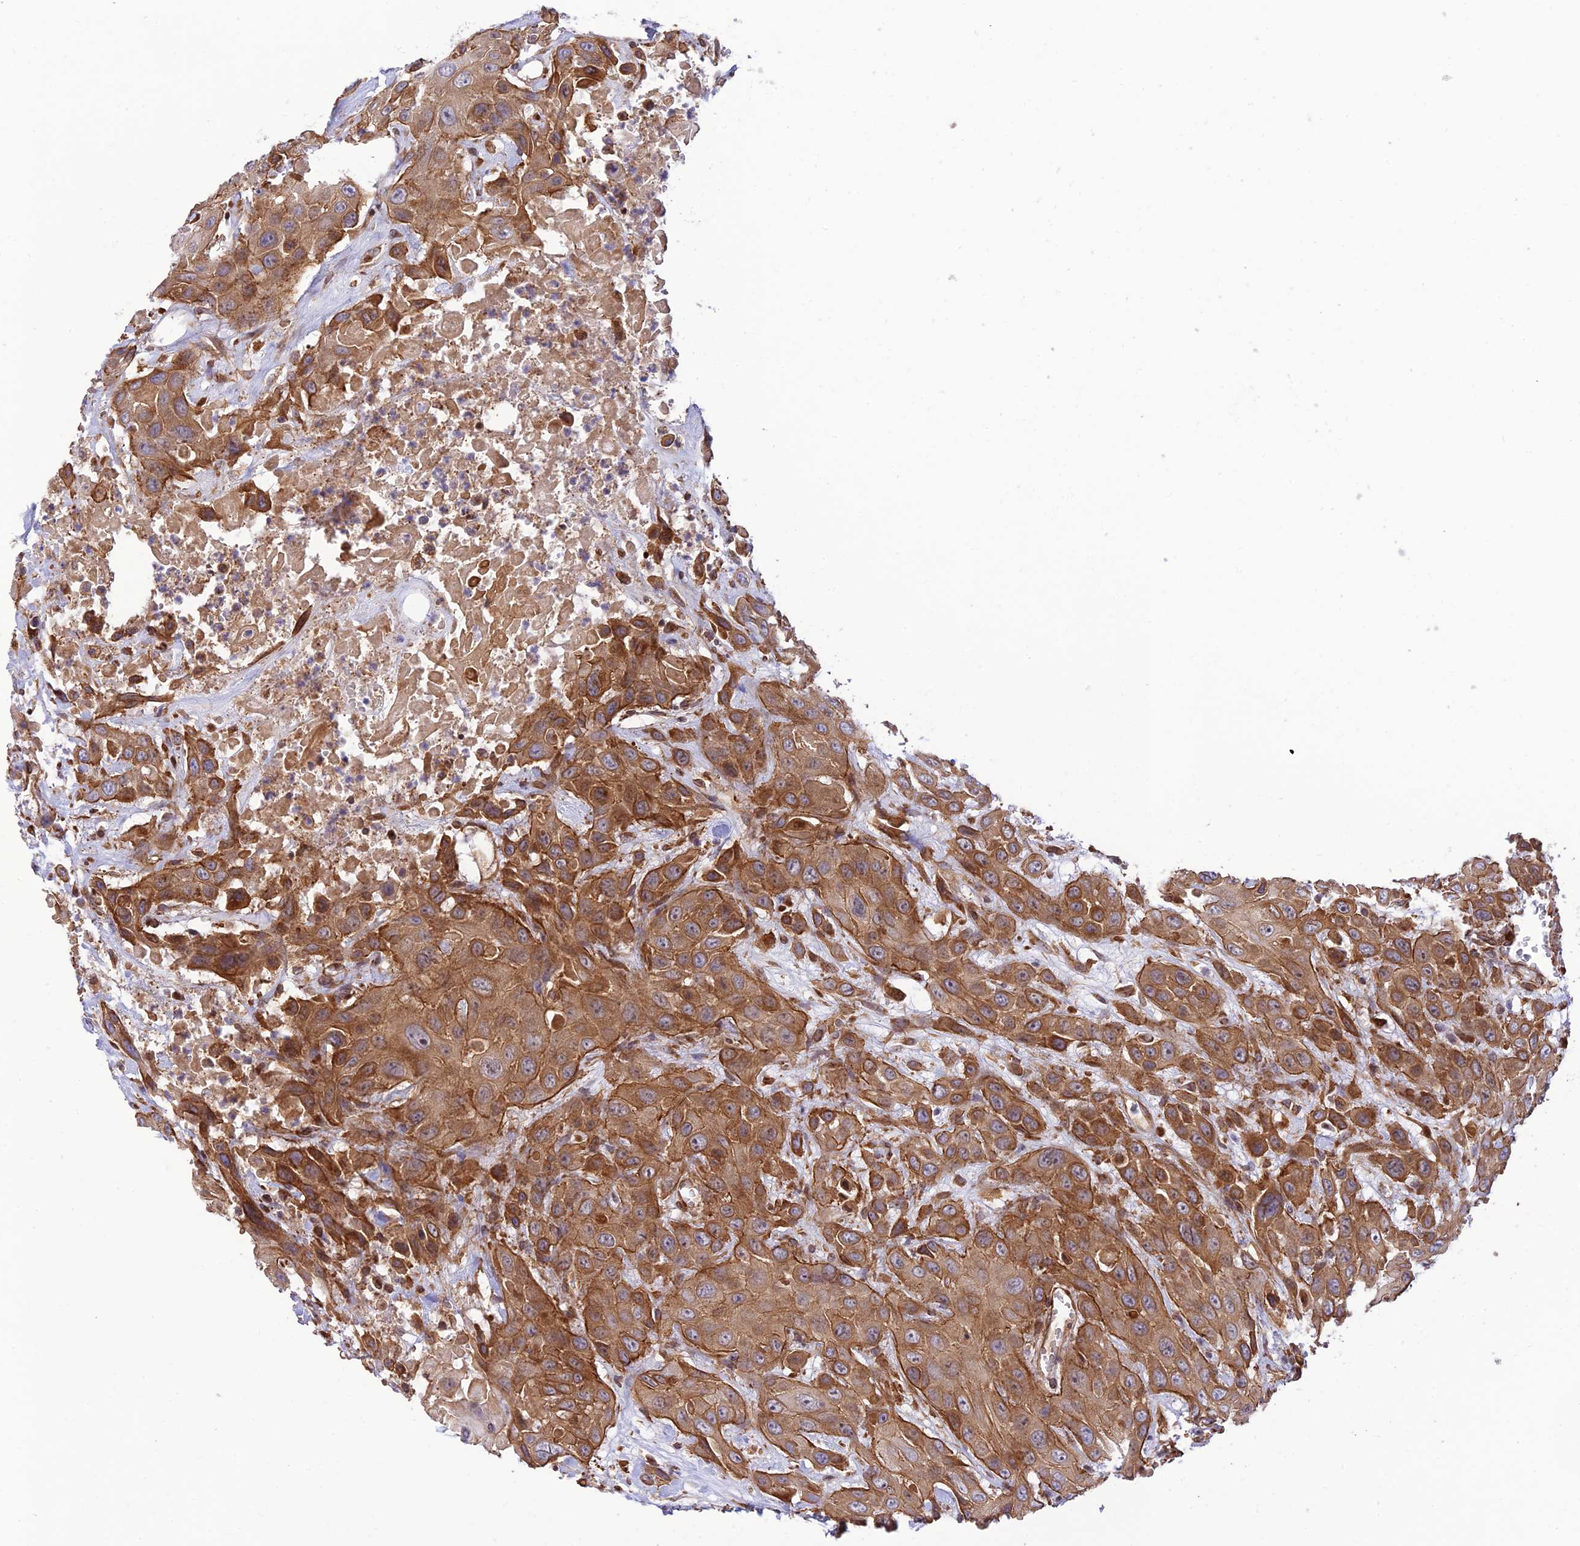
{"staining": {"intensity": "moderate", "quantity": ">75%", "location": "cytoplasmic/membranous"}, "tissue": "head and neck cancer", "cell_type": "Tumor cells", "image_type": "cancer", "snomed": [{"axis": "morphology", "description": "Squamous cell carcinoma, NOS"}, {"axis": "topography", "description": "Head-Neck"}], "caption": "Approximately >75% of tumor cells in head and neck cancer demonstrate moderate cytoplasmic/membranous protein positivity as visualized by brown immunohistochemical staining.", "gene": "EXOC3L4", "patient": {"sex": "male", "age": 81}}